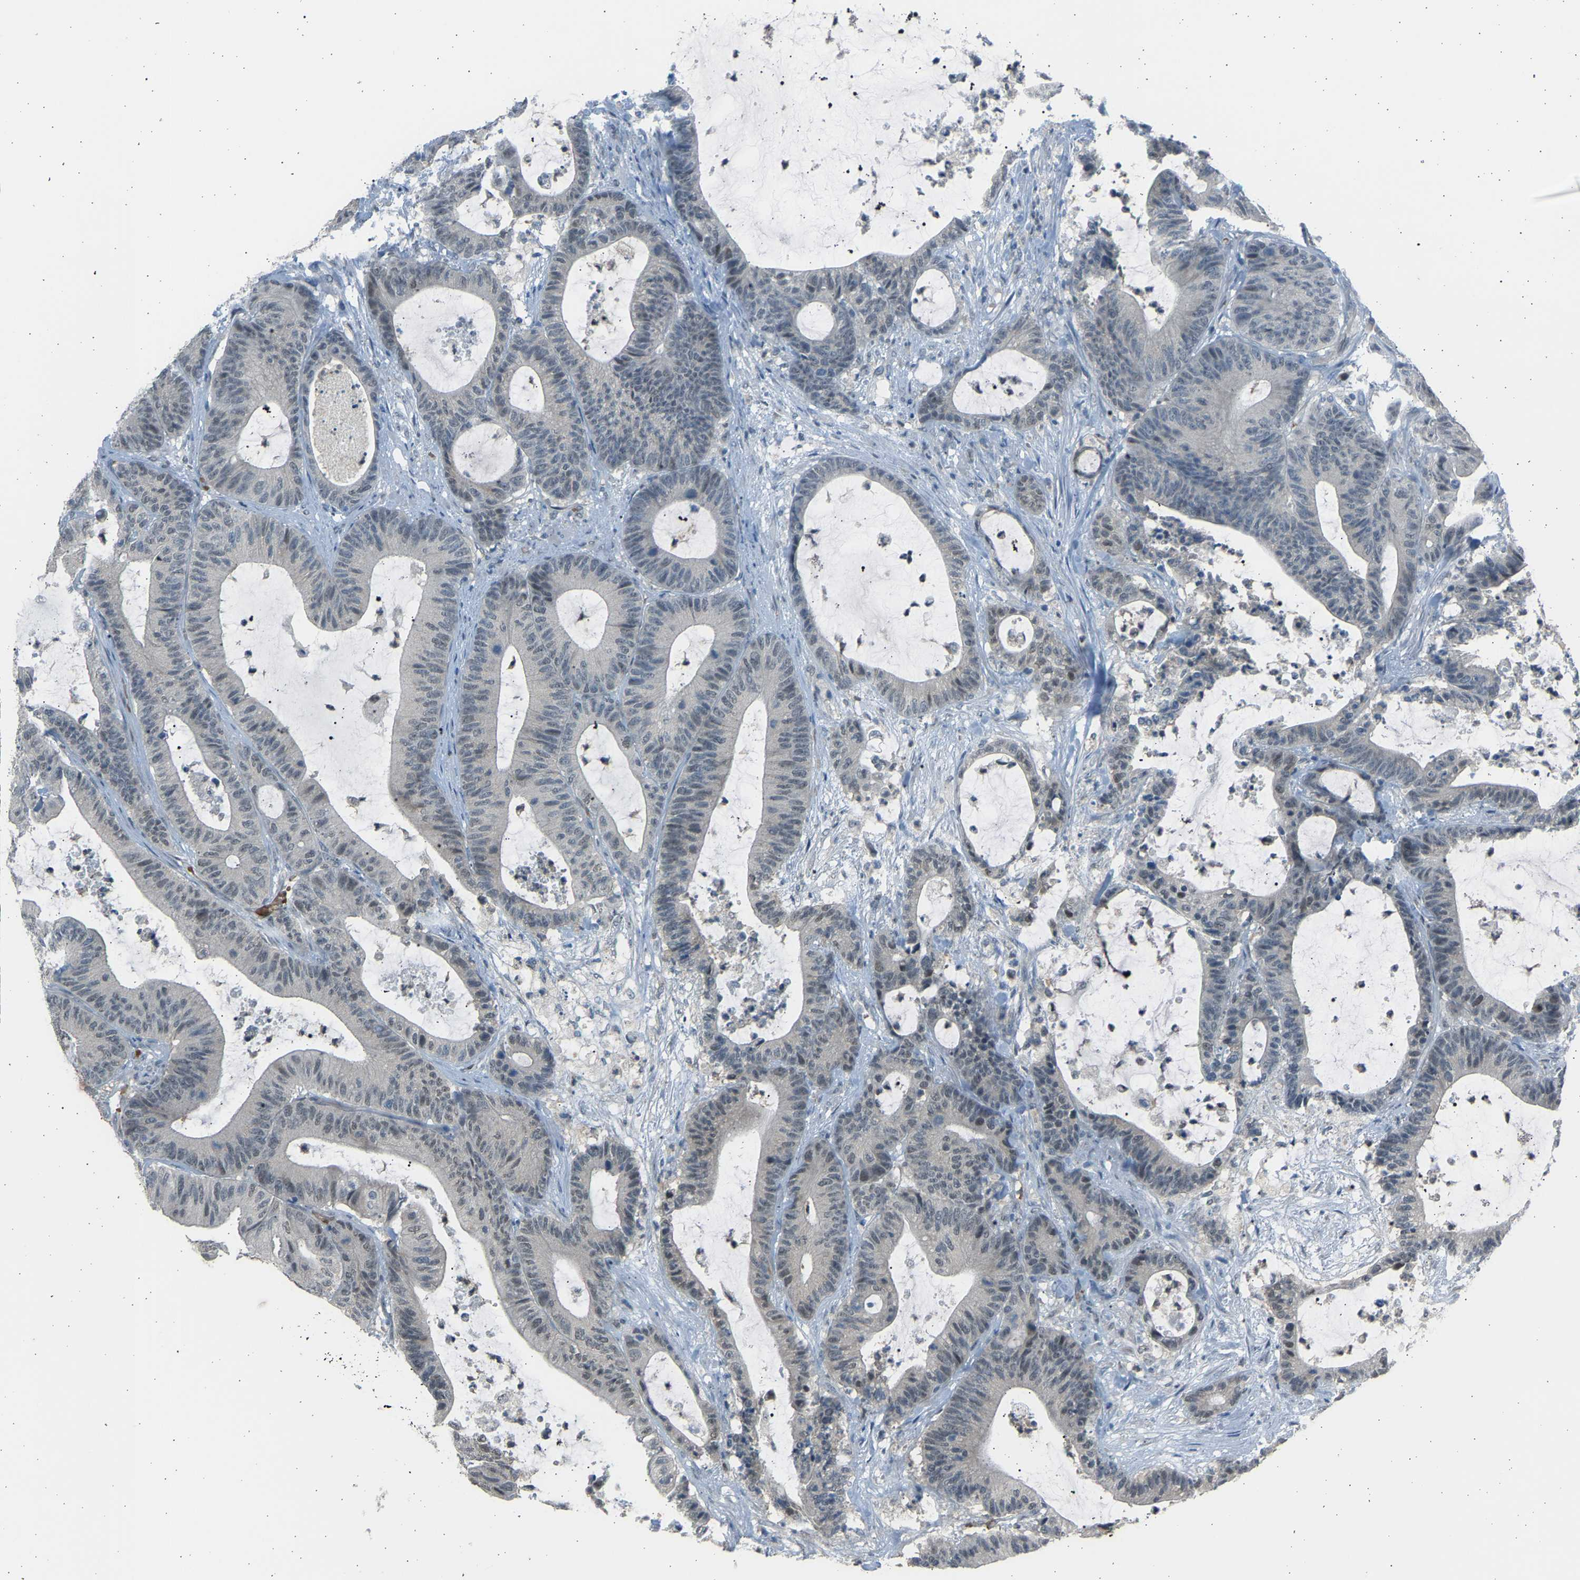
{"staining": {"intensity": "weak", "quantity": "<25%", "location": "nuclear"}, "tissue": "colorectal cancer", "cell_type": "Tumor cells", "image_type": "cancer", "snomed": [{"axis": "morphology", "description": "Adenocarcinoma, NOS"}, {"axis": "topography", "description": "Colon"}], "caption": "Colorectal cancer (adenocarcinoma) was stained to show a protein in brown. There is no significant positivity in tumor cells.", "gene": "BIRC2", "patient": {"sex": "female", "age": 84}}